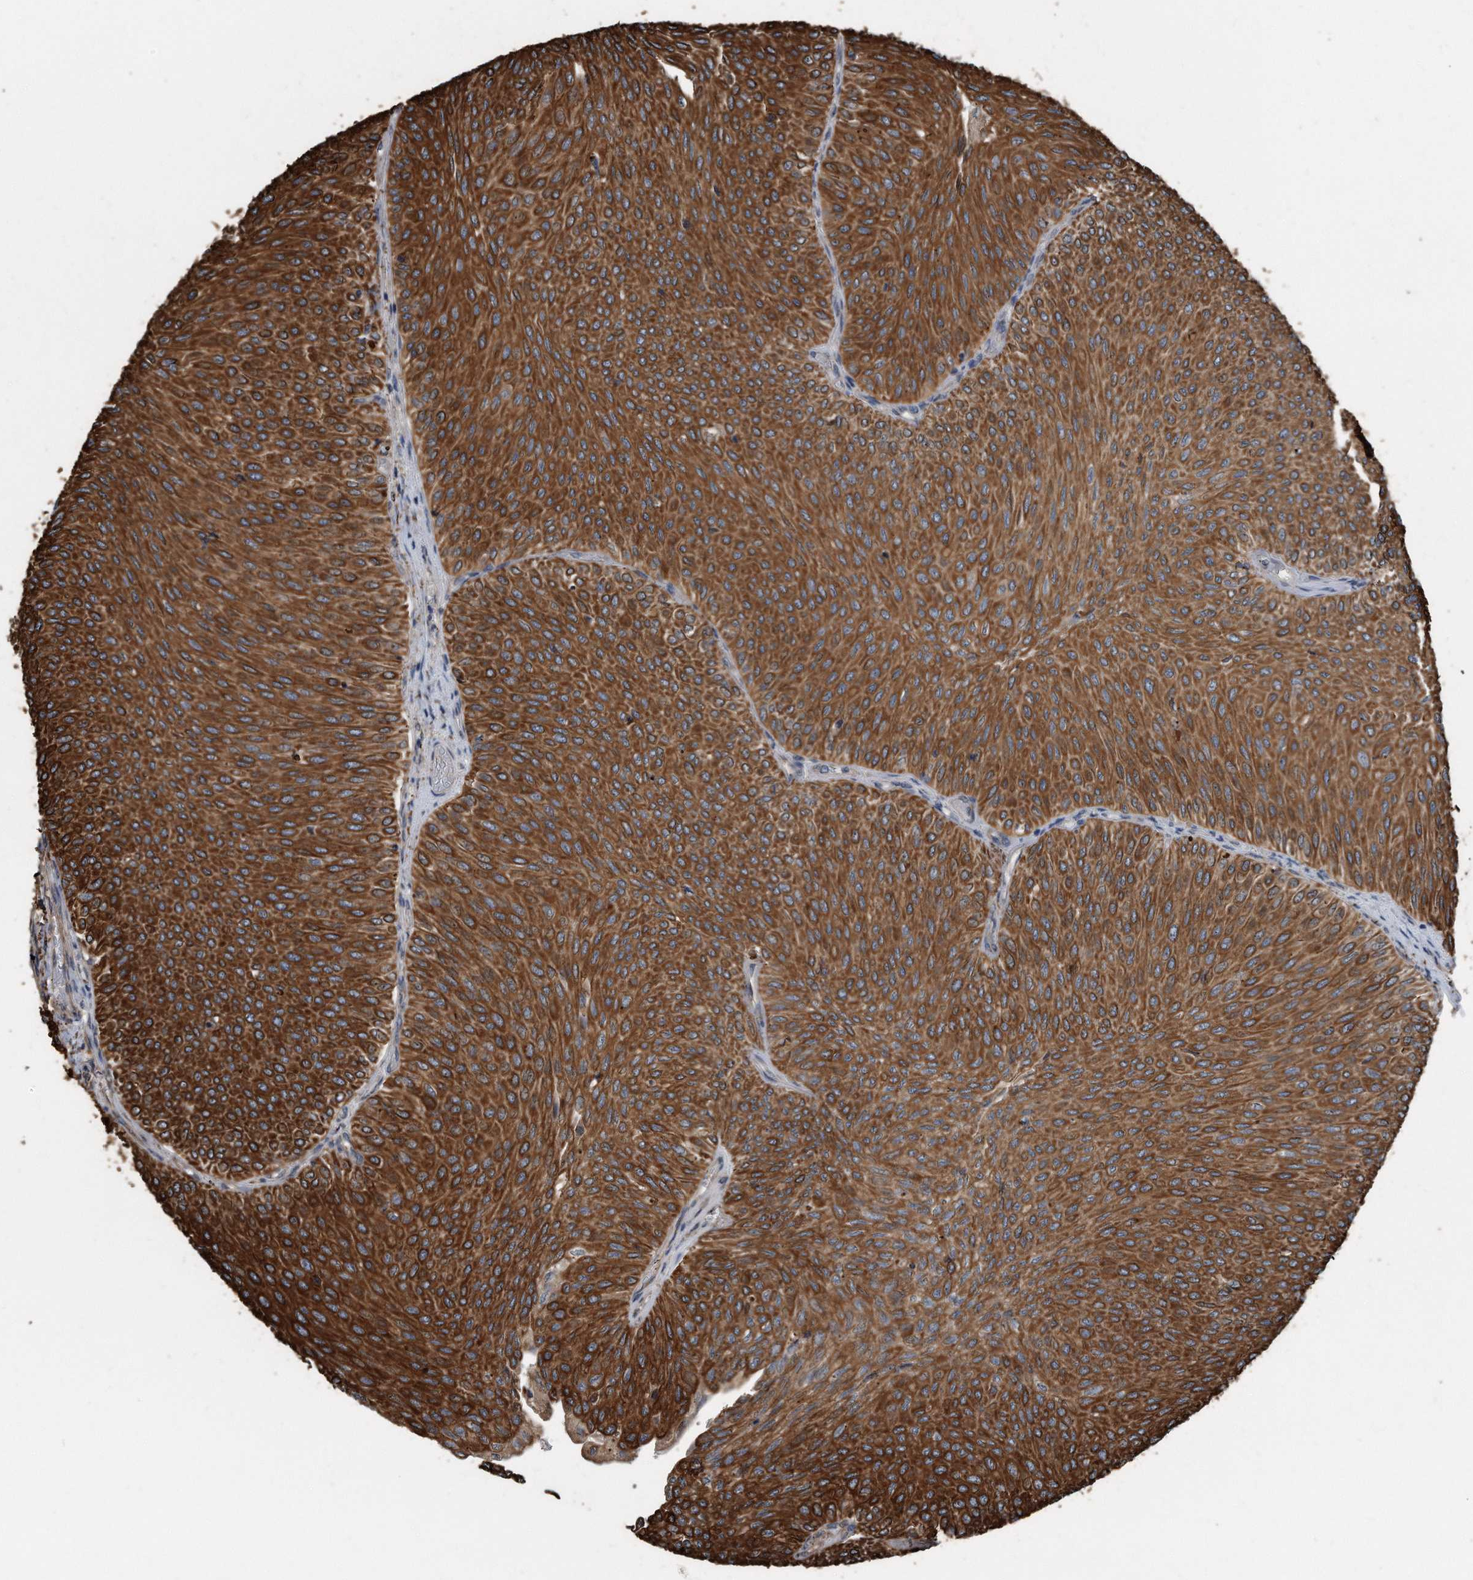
{"staining": {"intensity": "strong", "quantity": ">75%", "location": "cytoplasmic/membranous"}, "tissue": "urothelial cancer", "cell_type": "Tumor cells", "image_type": "cancer", "snomed": [{"axis": "morphology", "description": "Urothelial carcinoma, Low grade"}, {"axis": "topography", "description": "Urinary bladder"}], "caption": "A brown stain highlights strong cytoplasmic/membranous positivity of a protein in human urothelial carcinoma (low-grade) tumor cells.", "gene": "FAM136A", "patient": {"sex": "male", "age": 78}}